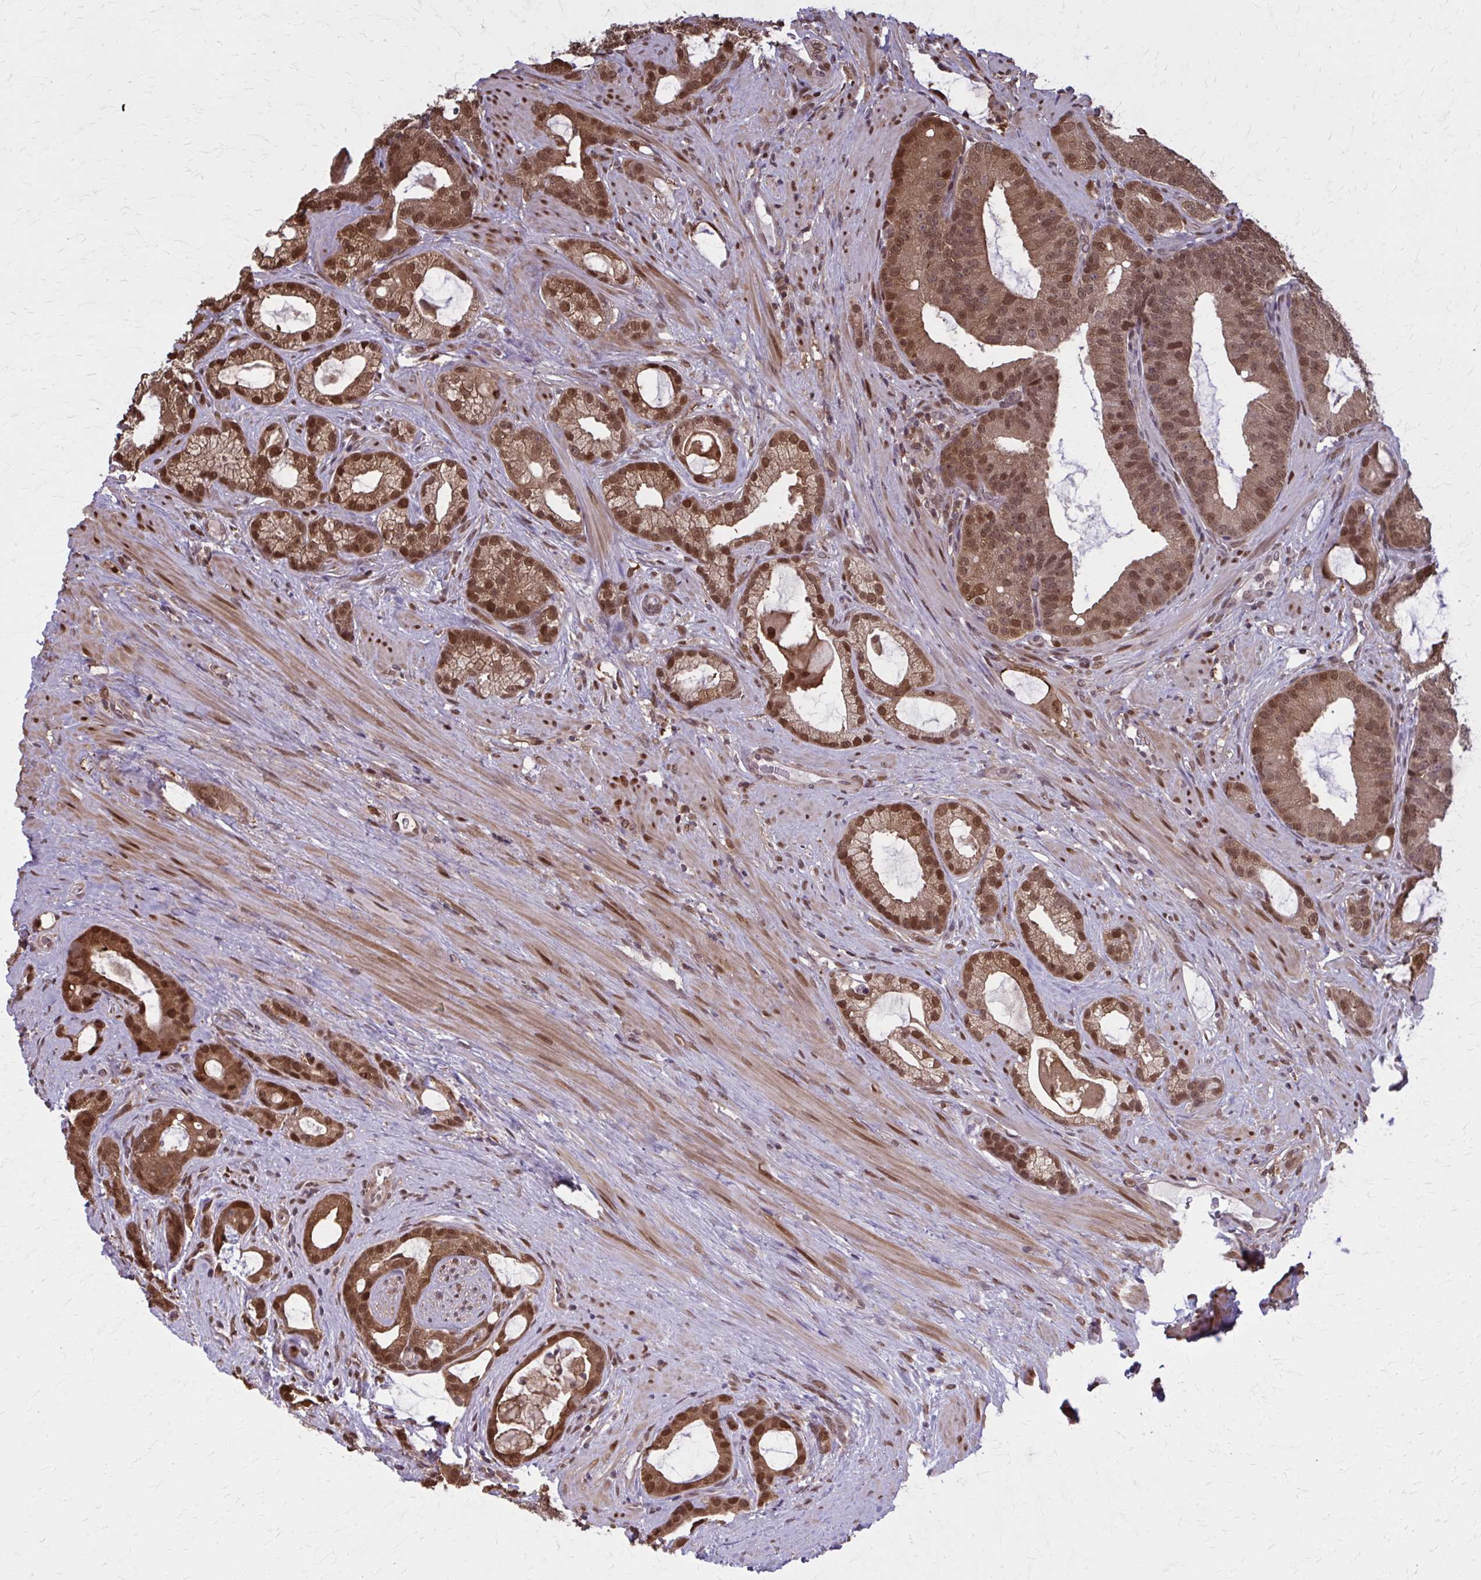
{"staining": {"intensity": "moderate", "quantity": ">75%", "location": "cytoplasmic/membranous,nuclear"}, "tissue": "prostate cancer", "cell_type": "Tumor cells", "image_type": "cancer", "snomed": [{"axis": "morphology", "description": "Adenocarcinoma, High grade"}, {"axis": "topography", "description": "Prostate"}], "caption": "Prostate cancer stained with IHC shows moderate cytoplasmic/membranous and nuclear expression in approximately >75% of tumor cells. (DAB (3,3'-diaminobenzidine) IHC, brown staining for protein, blue staining for nuclei).", "gene": "MDH1", "patient": {"sex": "male", "age": 65}}